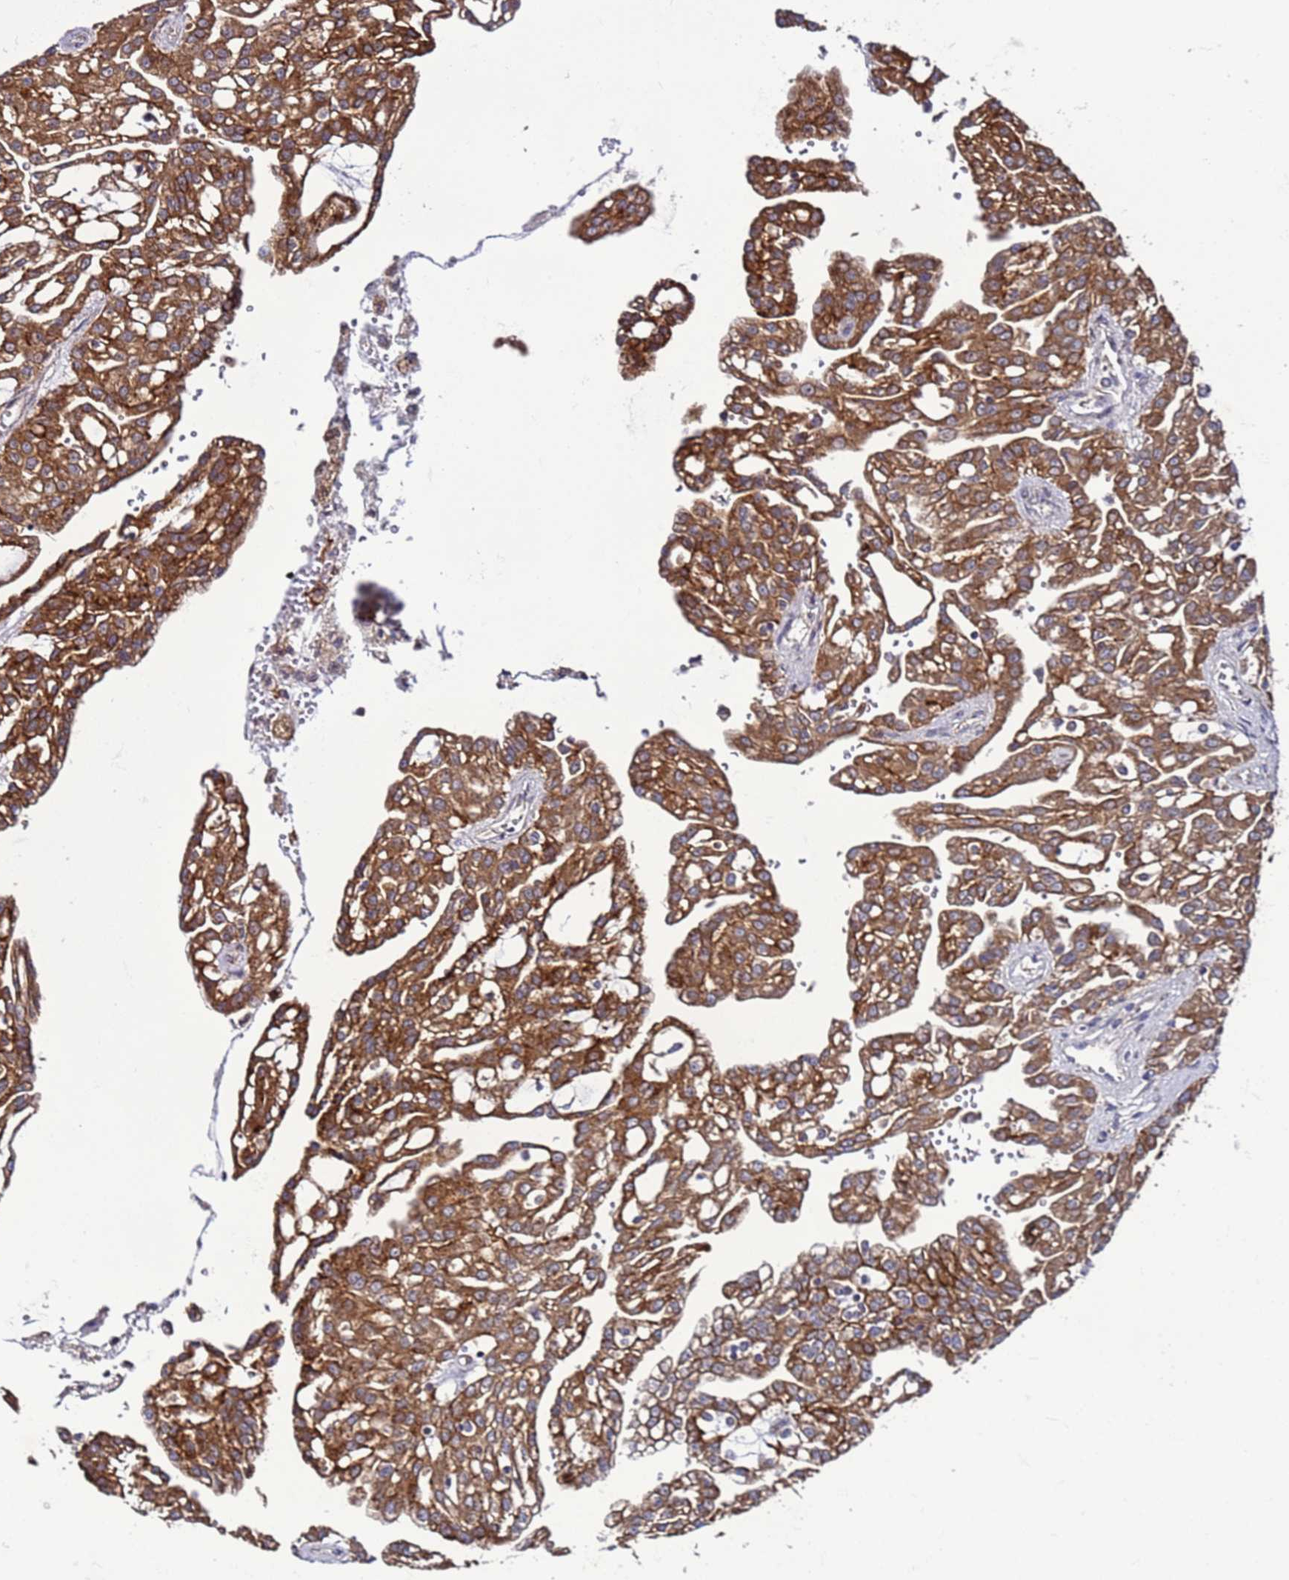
{"staining": {"intensity": "strong", "quantity": ">75%", "location": "cytoplasmic/membranous"}, "tissue": "renal cancer", "cell_type": "Tumor cells", "image_type": "cancer", "snomed": [{"axis": "morphology", "description": "Adenocarcinoma, NOS"}, {"axis": "topography", "description": "Kidney"}], "caption": "A photomicrograph showing strong cytoplasmic/membranous expression in approximately >75% of tumor cells in renal adenocarcinoma, as visualized by brown immunohistochemical staining.", "gene": "TMEM176B", "patient": {"sex": "male", "age": 63}}